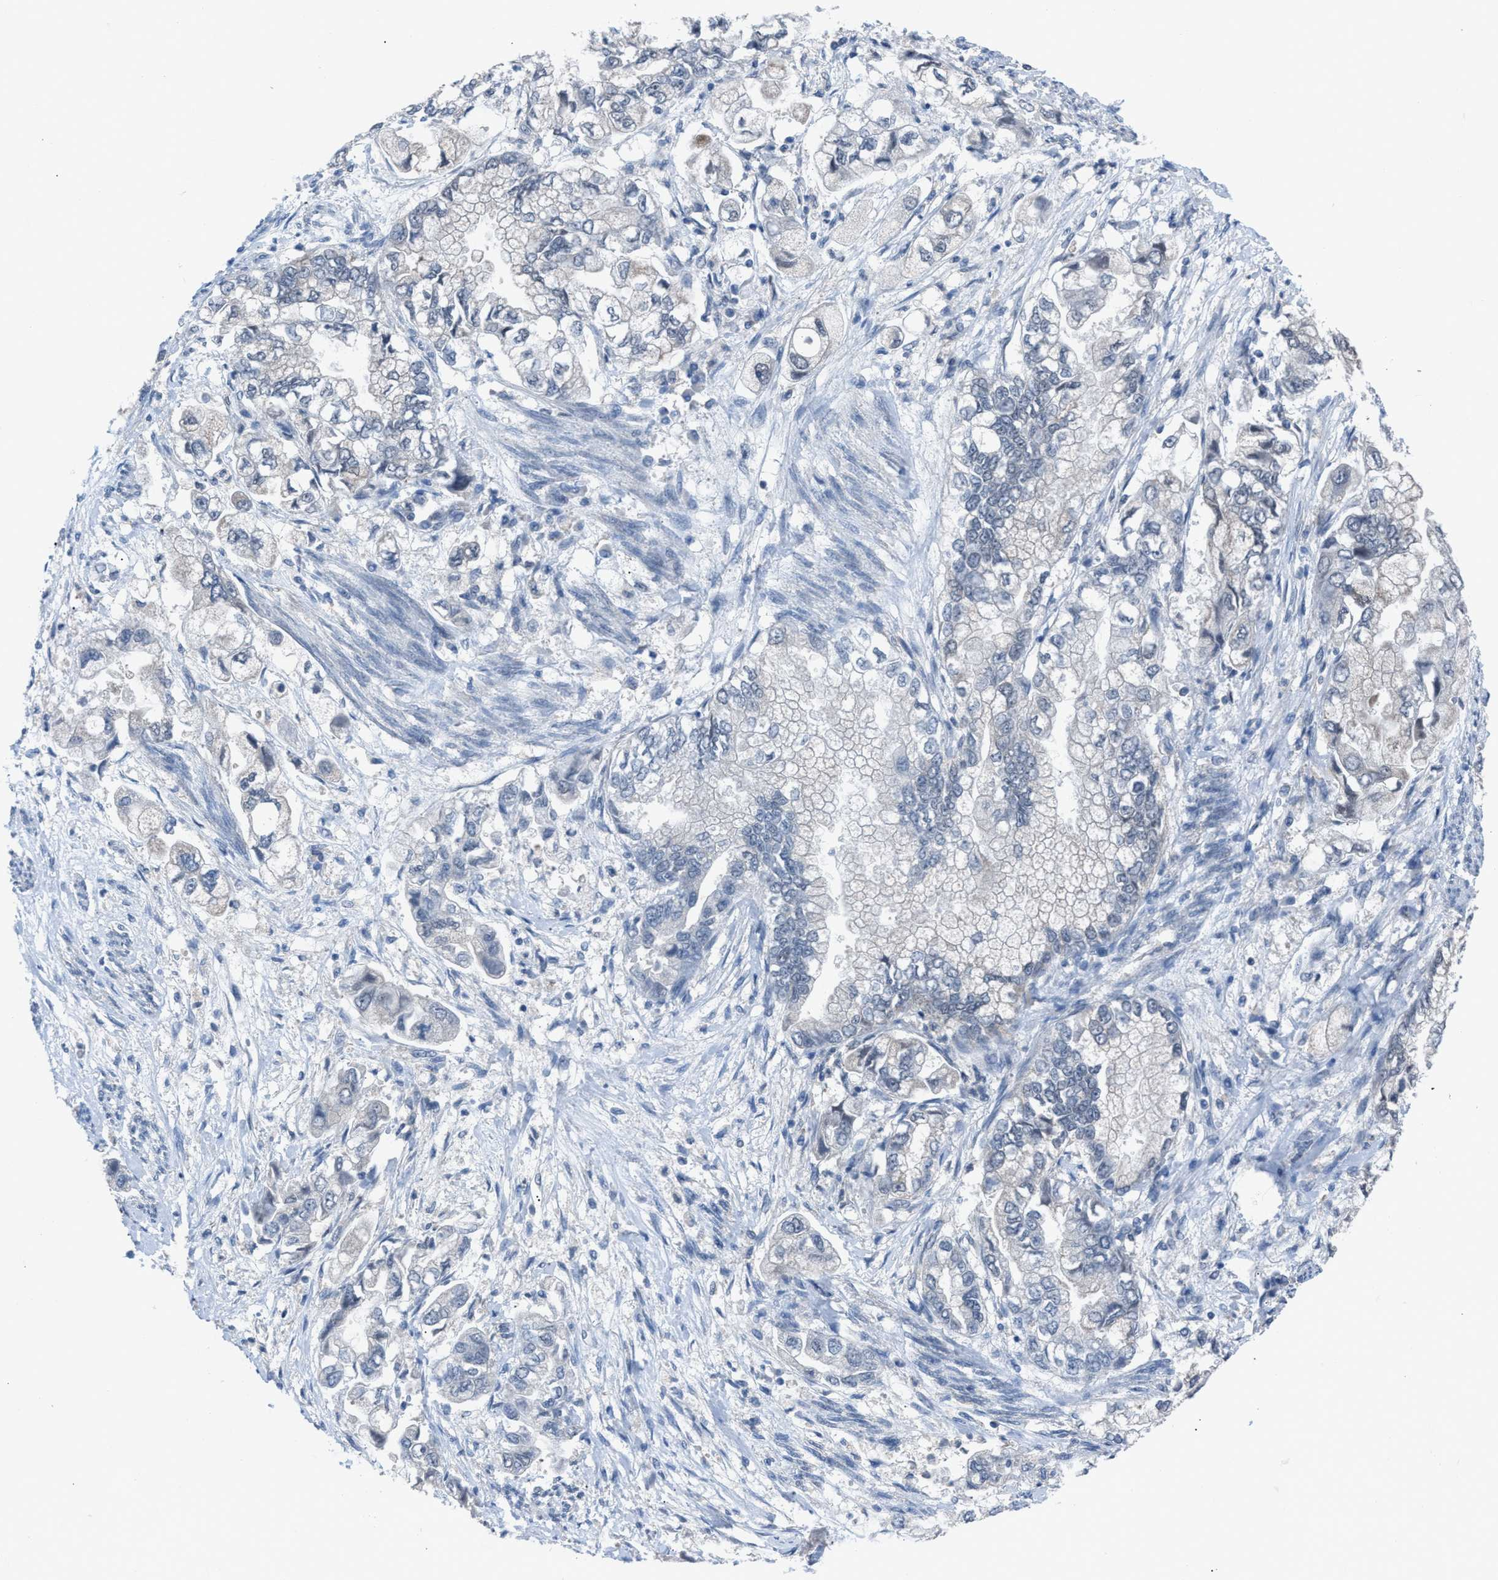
{"staining": {"intensity": "negative", "quantity": "none", "location": "none"}, "tissue": "stomach cancer", "cell_type": "Tumor cells", "image_type": "cancer", "snomed": [{"axis": "morphology", "description": "Normal tissue, NOS"}, {"axis": "morphology", "description": "Adenocarcinoma, NOS"}, {"axis": "topography", "description": "Stomach"}], "caption": "DAB immunohistochemical staining of adenocarcinoma (stomach) demonstrates no significant expression in tumor cells.", "gene": "ANAPC11", "patient": {"sex": "male", "age": 62}}